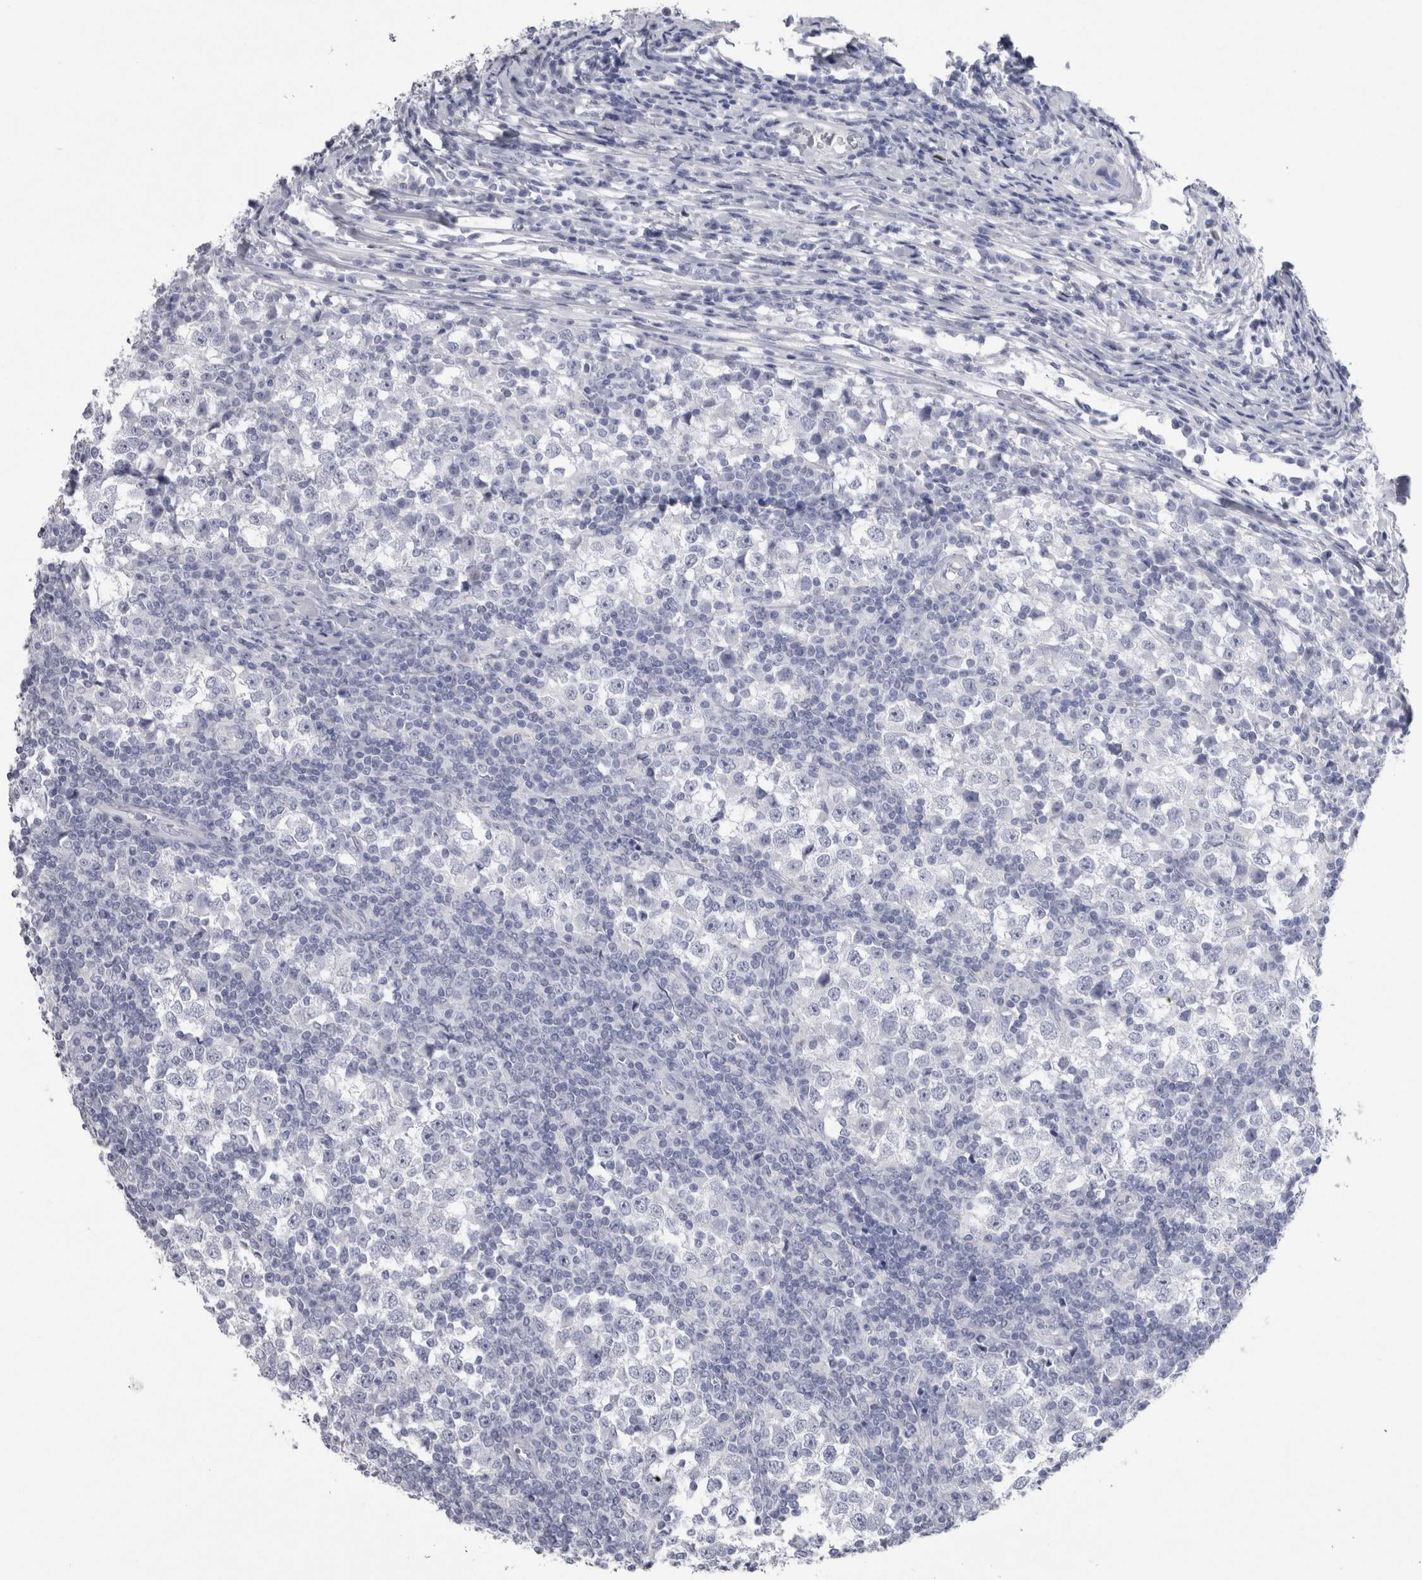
{"staining": {"intensity": "negative", "quantity": "none", "location": "none"}, "tissue": "testis cancer", "cell_type": "Tumor cells", "image_type": "cancer", "snomed": [{"axis": "morphology", "description": "Seminoma, NOS"}, {"axis": "topography", "description": "Testis"}], "caption": "A micrograph of human seminoma (testis) is negative for staining in tumor cells.", "gene": "PTH", "patient": {"sex": "male", "age": 65}}